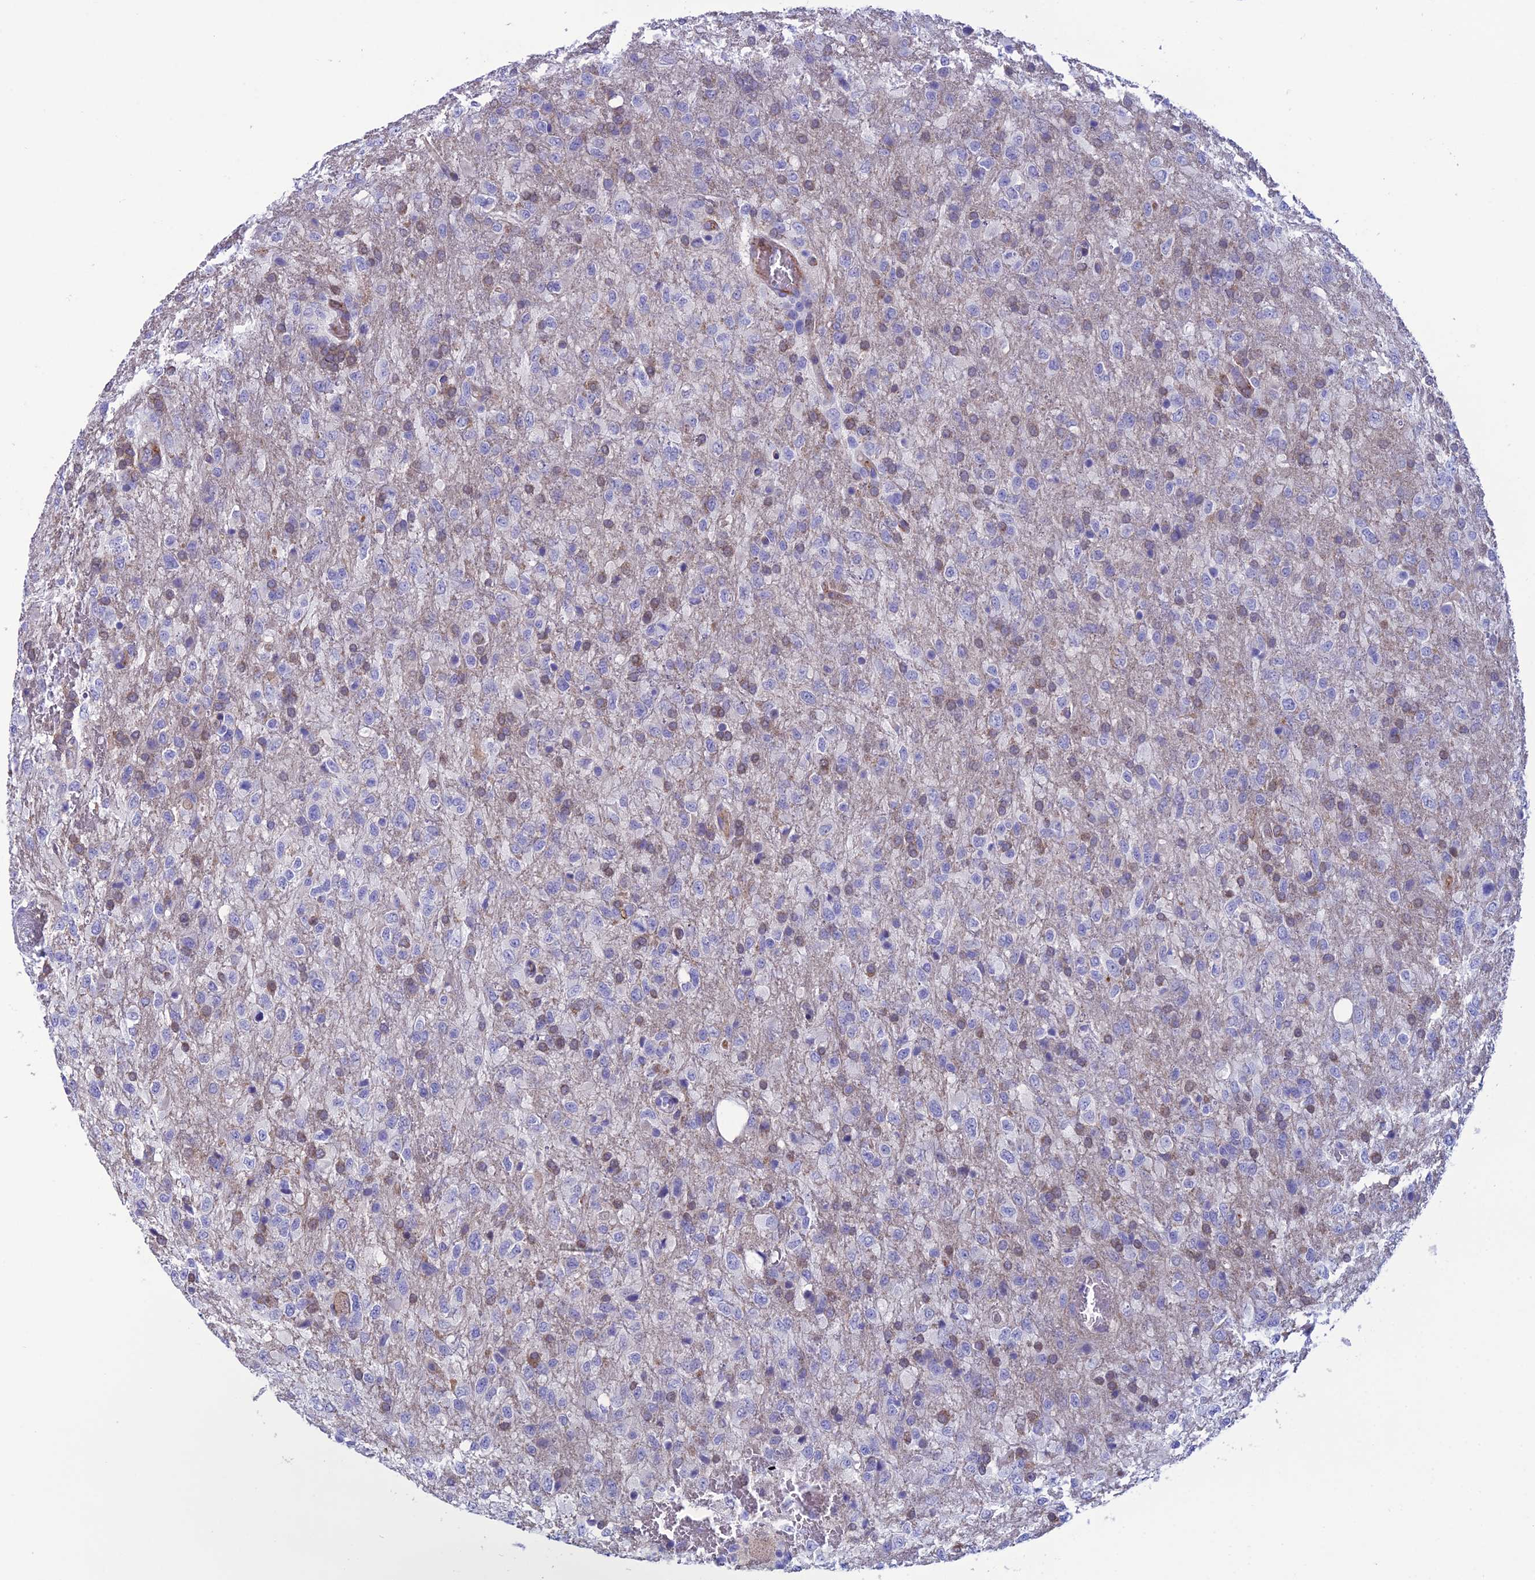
{"staining": {"intensity": "weak", "quantity": "25%-75%", "location": "cytoplasmic/membranous"}, "tissue": "glioma", "cell_type": "Tumor cells", "image_type": "cancer", "snomed": [{"axis": "morphology", "description": "Glioma, malignant, High grade"}, {"axis": "topography", "description": "Brain"}], "caption": "Immunohistochemistry (DAB) staining of glioma shows weak cytoplasmic/membranous protein staining in approximately 25%-75% of tumor cells.", "gene": "CRB2", "patient": {"sex": "female", "age": 74}}